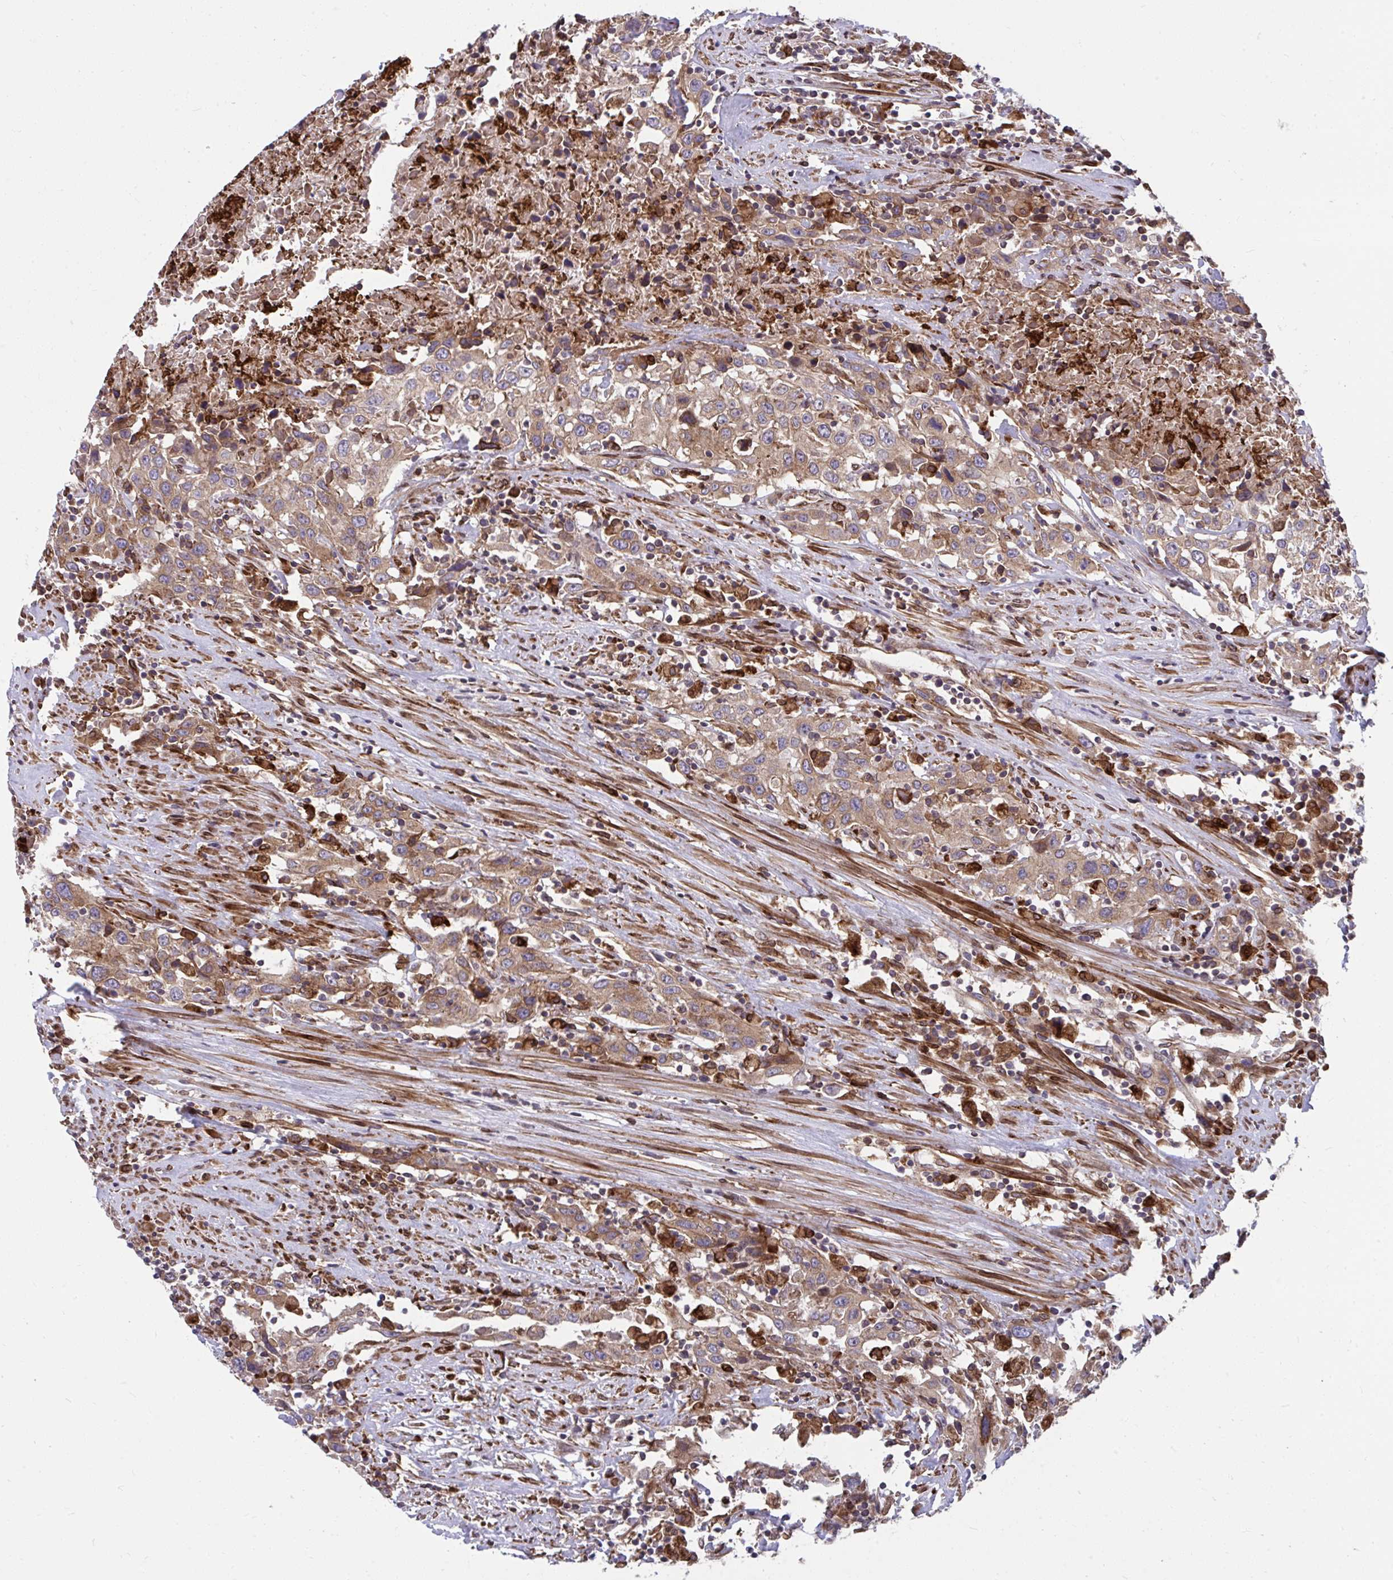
{"staining": {"intensity": "moderate", "quantity": ">75%", "location": "cytoplasmic/membranous"}, "tissue": "urothelial cancer", "cell_type": "Tumor cells", "image_type": "cancer", "snomed": [{"axis": "morphology", "description": "Urothelial carcinoma, High grade"}, {"axis": "topography", "description": "Urinary bladder"}], "caption": "High-power microscopy captured an immunohistochemistry (IHC) micrograph of urothelial carcinoma (high-grade), revealing moderate cytoplasmic/membranous staining in approximately >75% of tumor cells. Ihc stains the protein of interest in brown and the nuclei are stained blue.", "gene": "STIM2", "patient": {"sex": "male", "age": 61}}